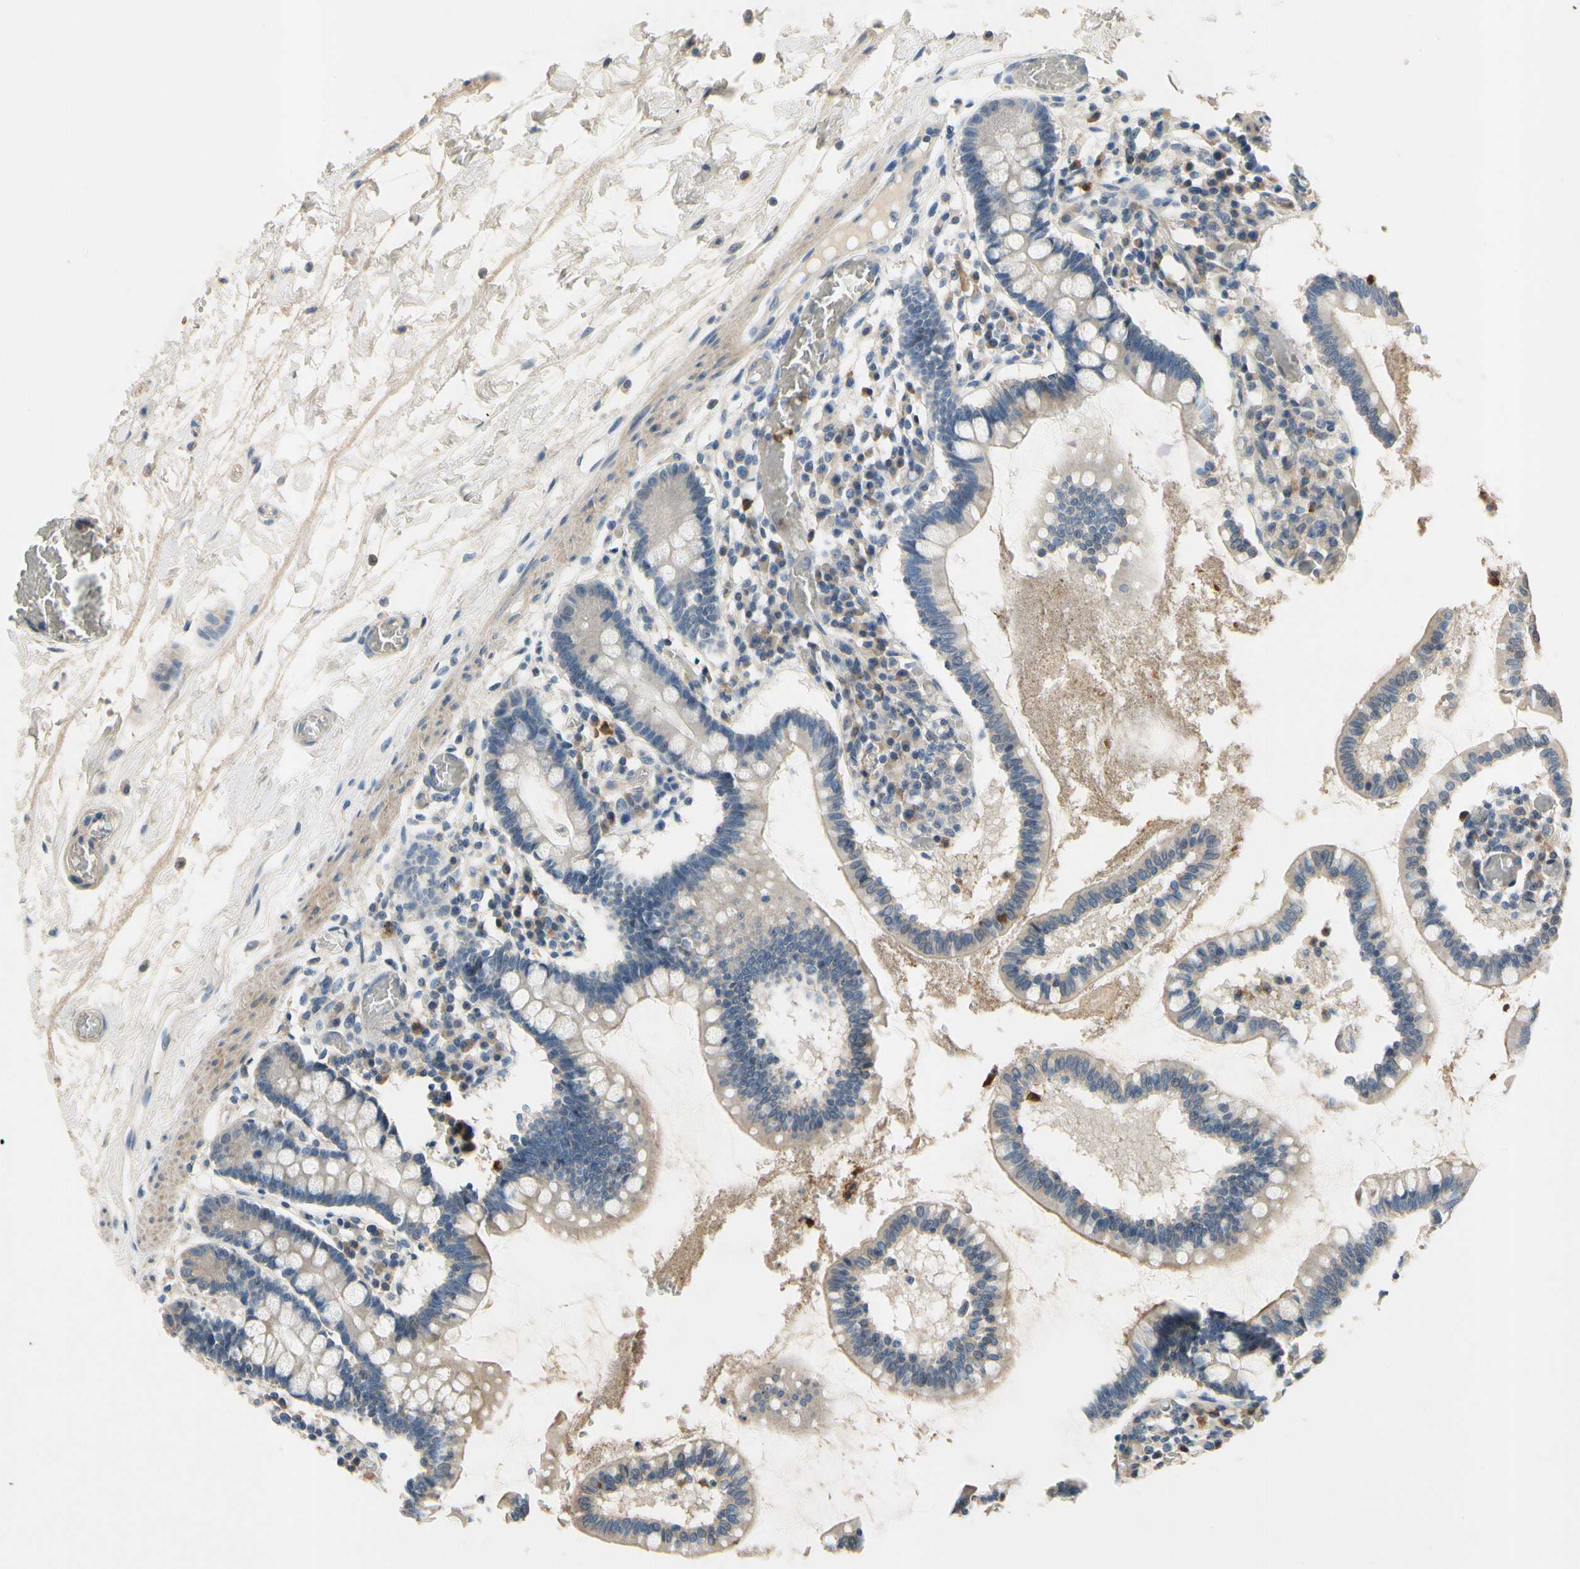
{"staining": {"intensity": "weak", "quantity": "25%-75%", "location": "cytoplasmic/membranous"}, "tissue": "small intestine", "cell_type": "Glandular cells", "image_type": "normal", "snomed": [{"axis": "morphology", "description": "Normal tissue, NOS"}, {"axis": "topography", "description": "Small intestine"}], "caption": "About 25%-75% of glandular cells in benign human small intestine show weak cytoplasmic/membranous protein staining as visualized by brown immunohistochemical staining.", "gene": "SIGLEC5", "patient": {"sex": "female", "age": 61}}